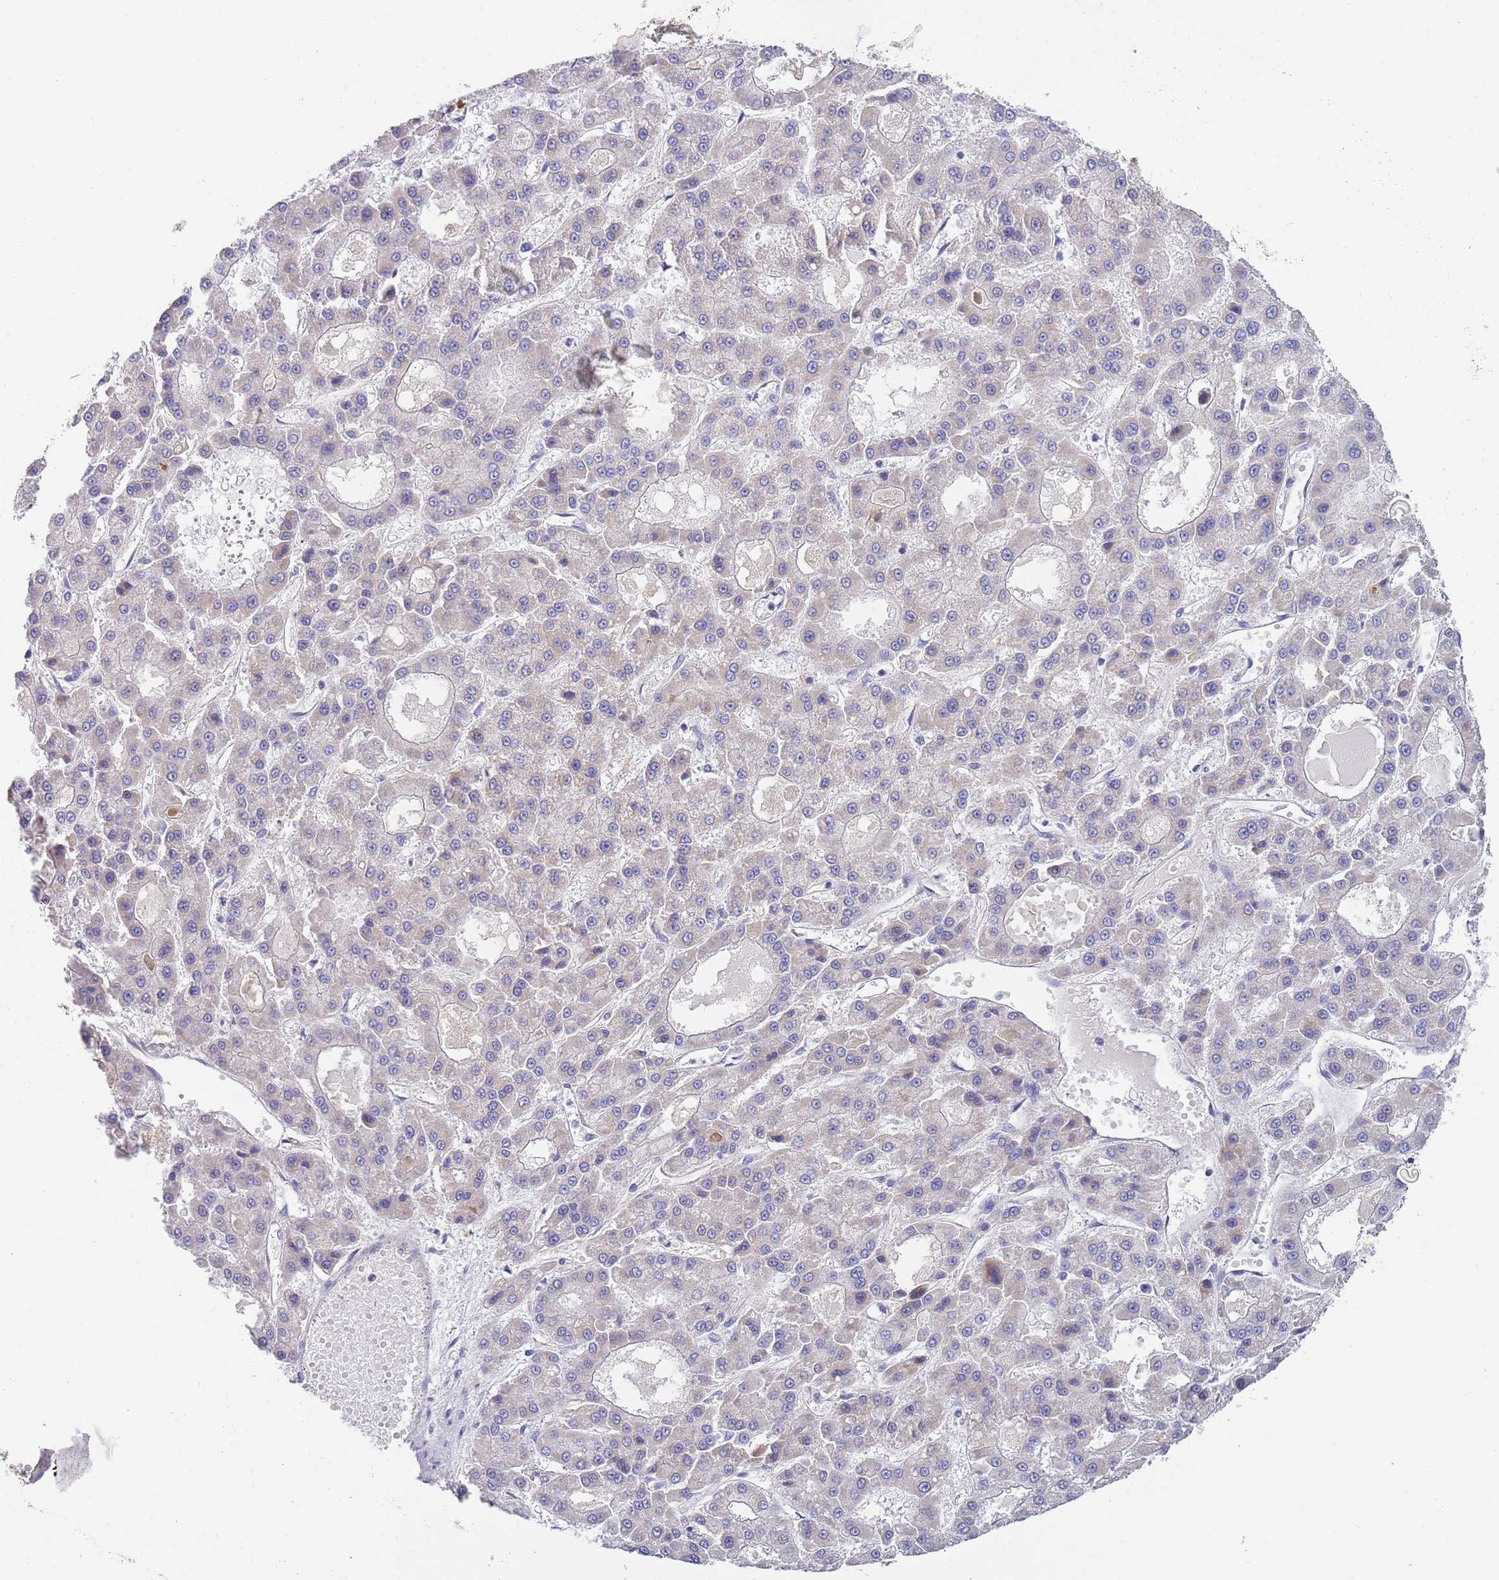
{"staining": {"intensity": "negative", "quantity": "none", "location": "none"}, "tissue": "liver cancer", "cell_type": "Tumor cells", "image_type": "cancer", "snomed": [{"axis": "morphology", "description": "Carcinoma, Hepatocellular, NOS"}, {"axis": "topography", "description": "Liver"}], "caption": "Human liver cancer stained for a protein using immunohistochemistry displays no staining in tumor cells.", "gene": "EMC8", "patient": {"sex": "male", "age": 70}}